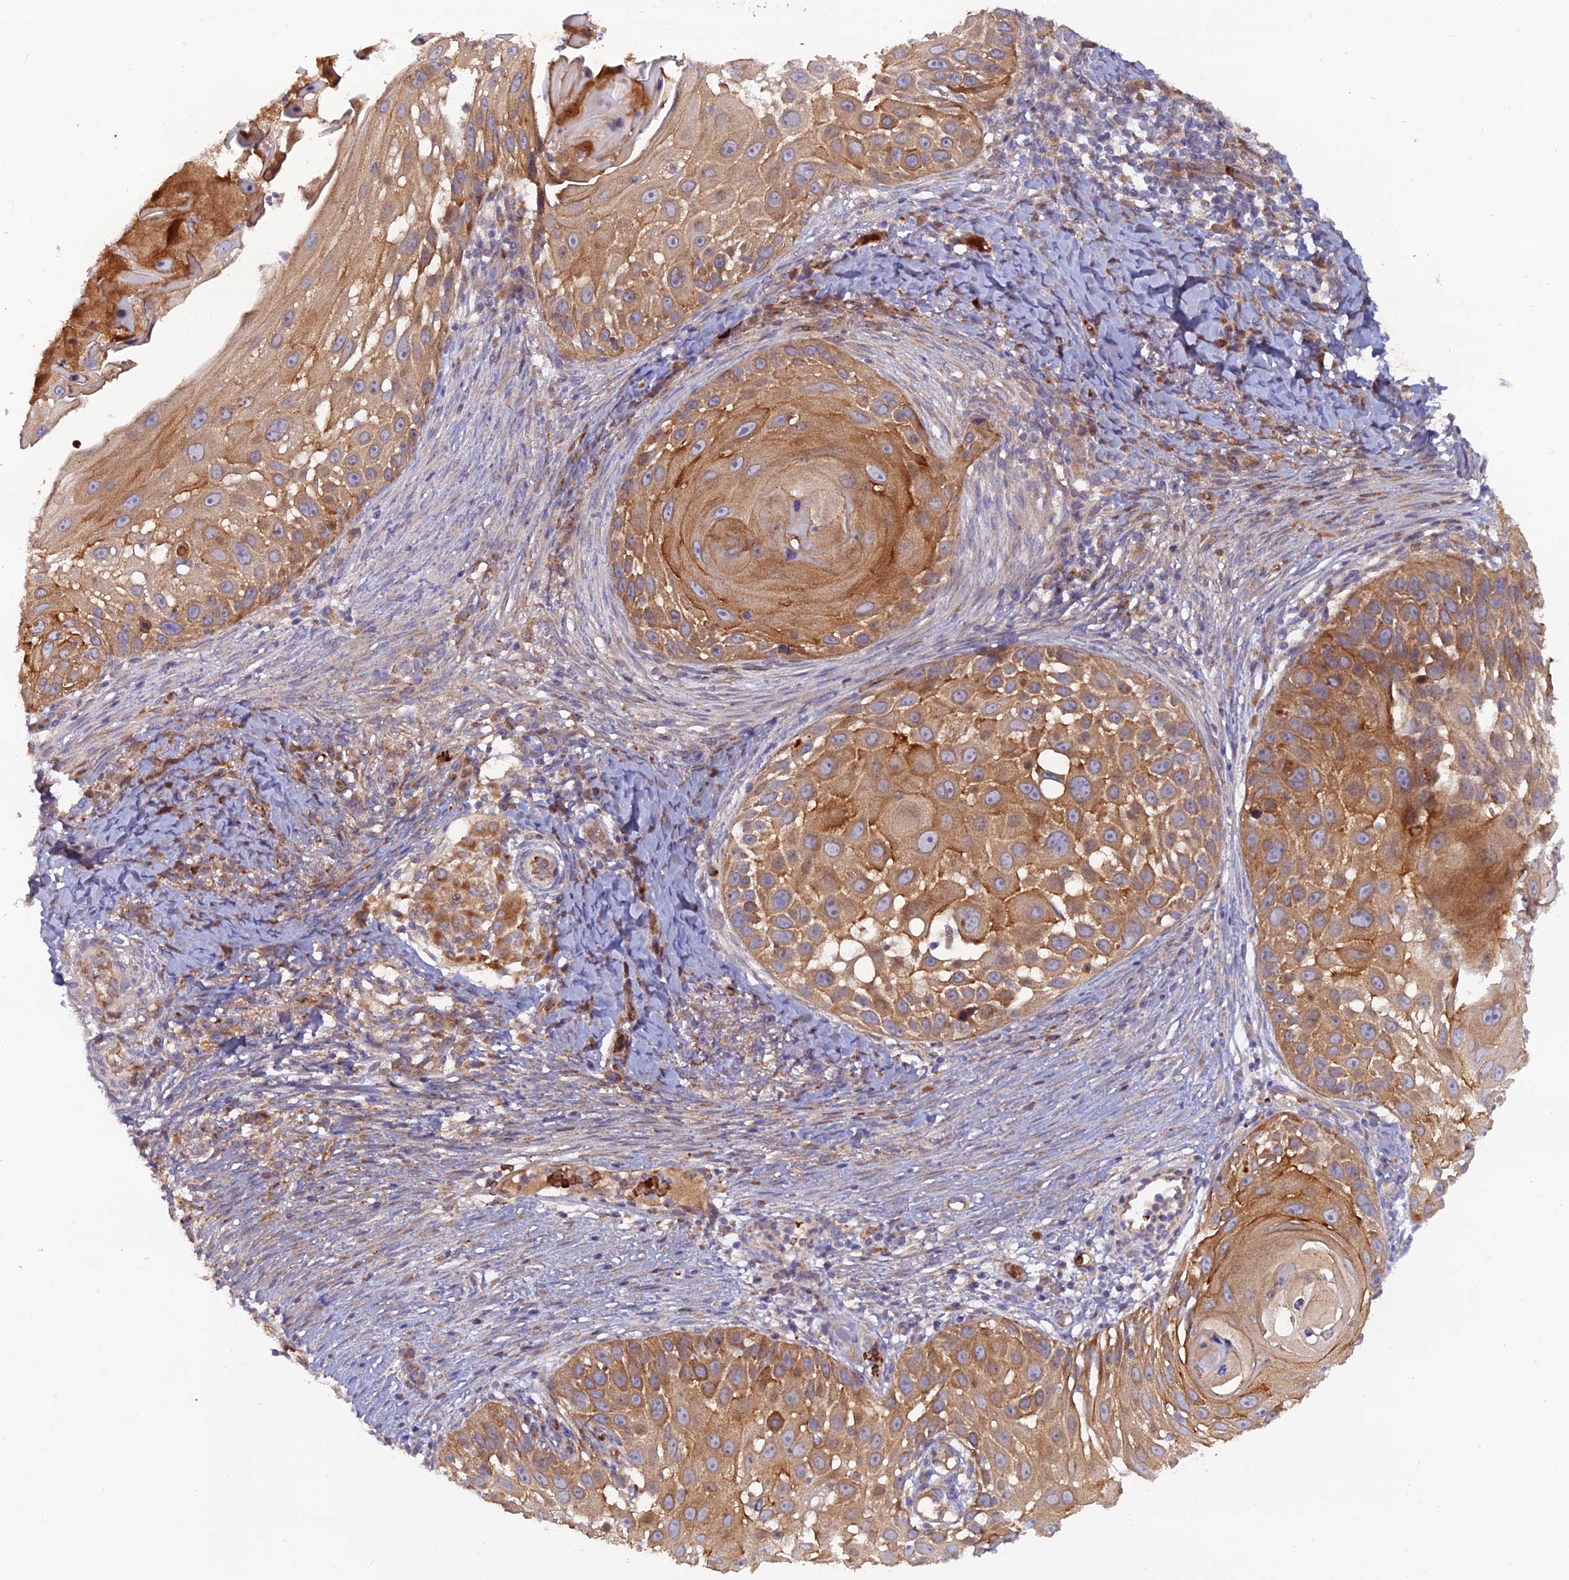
{"staining": {"intensity": "moderate", "quantity": ">75%", "location": "cytoplasmic/membranous"}, "tissue": "skin cancer", "cell_type": "Tumor cells", "image_type": "cancer", "snomed": [{"axis": "morphology", "description": "Squamous cell carcinoma, NOS"}, {"axis": "topography", "description": "Skin"}], "caption": "Moderate cytoplasmic/membranous expression for a protein is present in approximately >75% of tumor cells of skin squamous cell carcinoma using immunohistochemistry (IHC).", "gene": "GMCL1", "patient": {"sex": "female", "age": 44}}